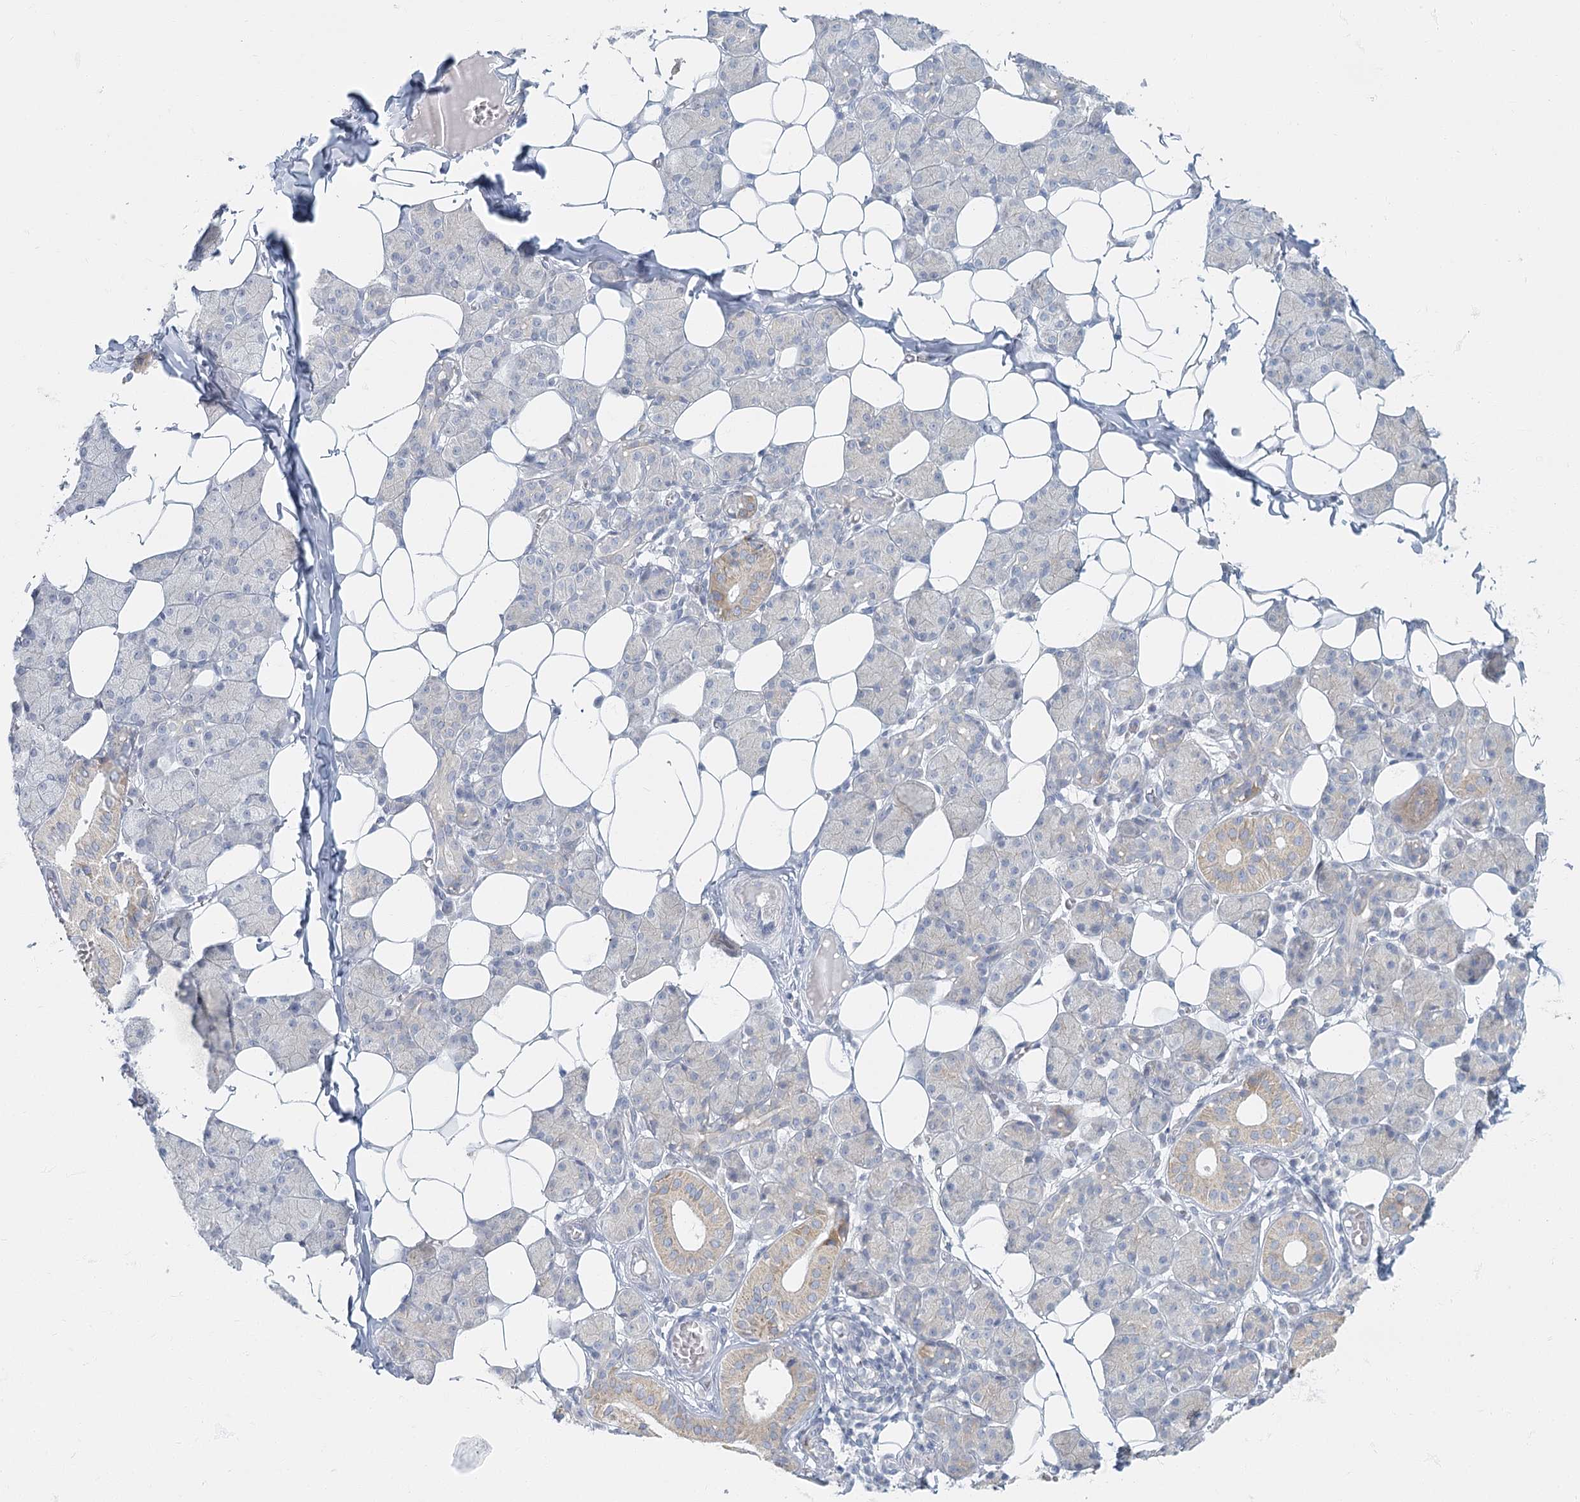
{"staining": {"intensity": "weak", "quantity": "<25%", "location": "cytoplasmic/membranous"}, "tissue": "salivary gland", "cell_type": "Glandular cells", "image_type": "normal", "snomed": [{"axis": "morphology", "description": "Normal tissue, NOS"}, {"axis": "topography", "description": "Salivary gland"}], "caption": "Unremarkable salivary gland was stained to show a protein in brown. There is no significant staining in glandular cells.", "gene": "FAM110C", "patient": {"sex": "female", "age": 33}}